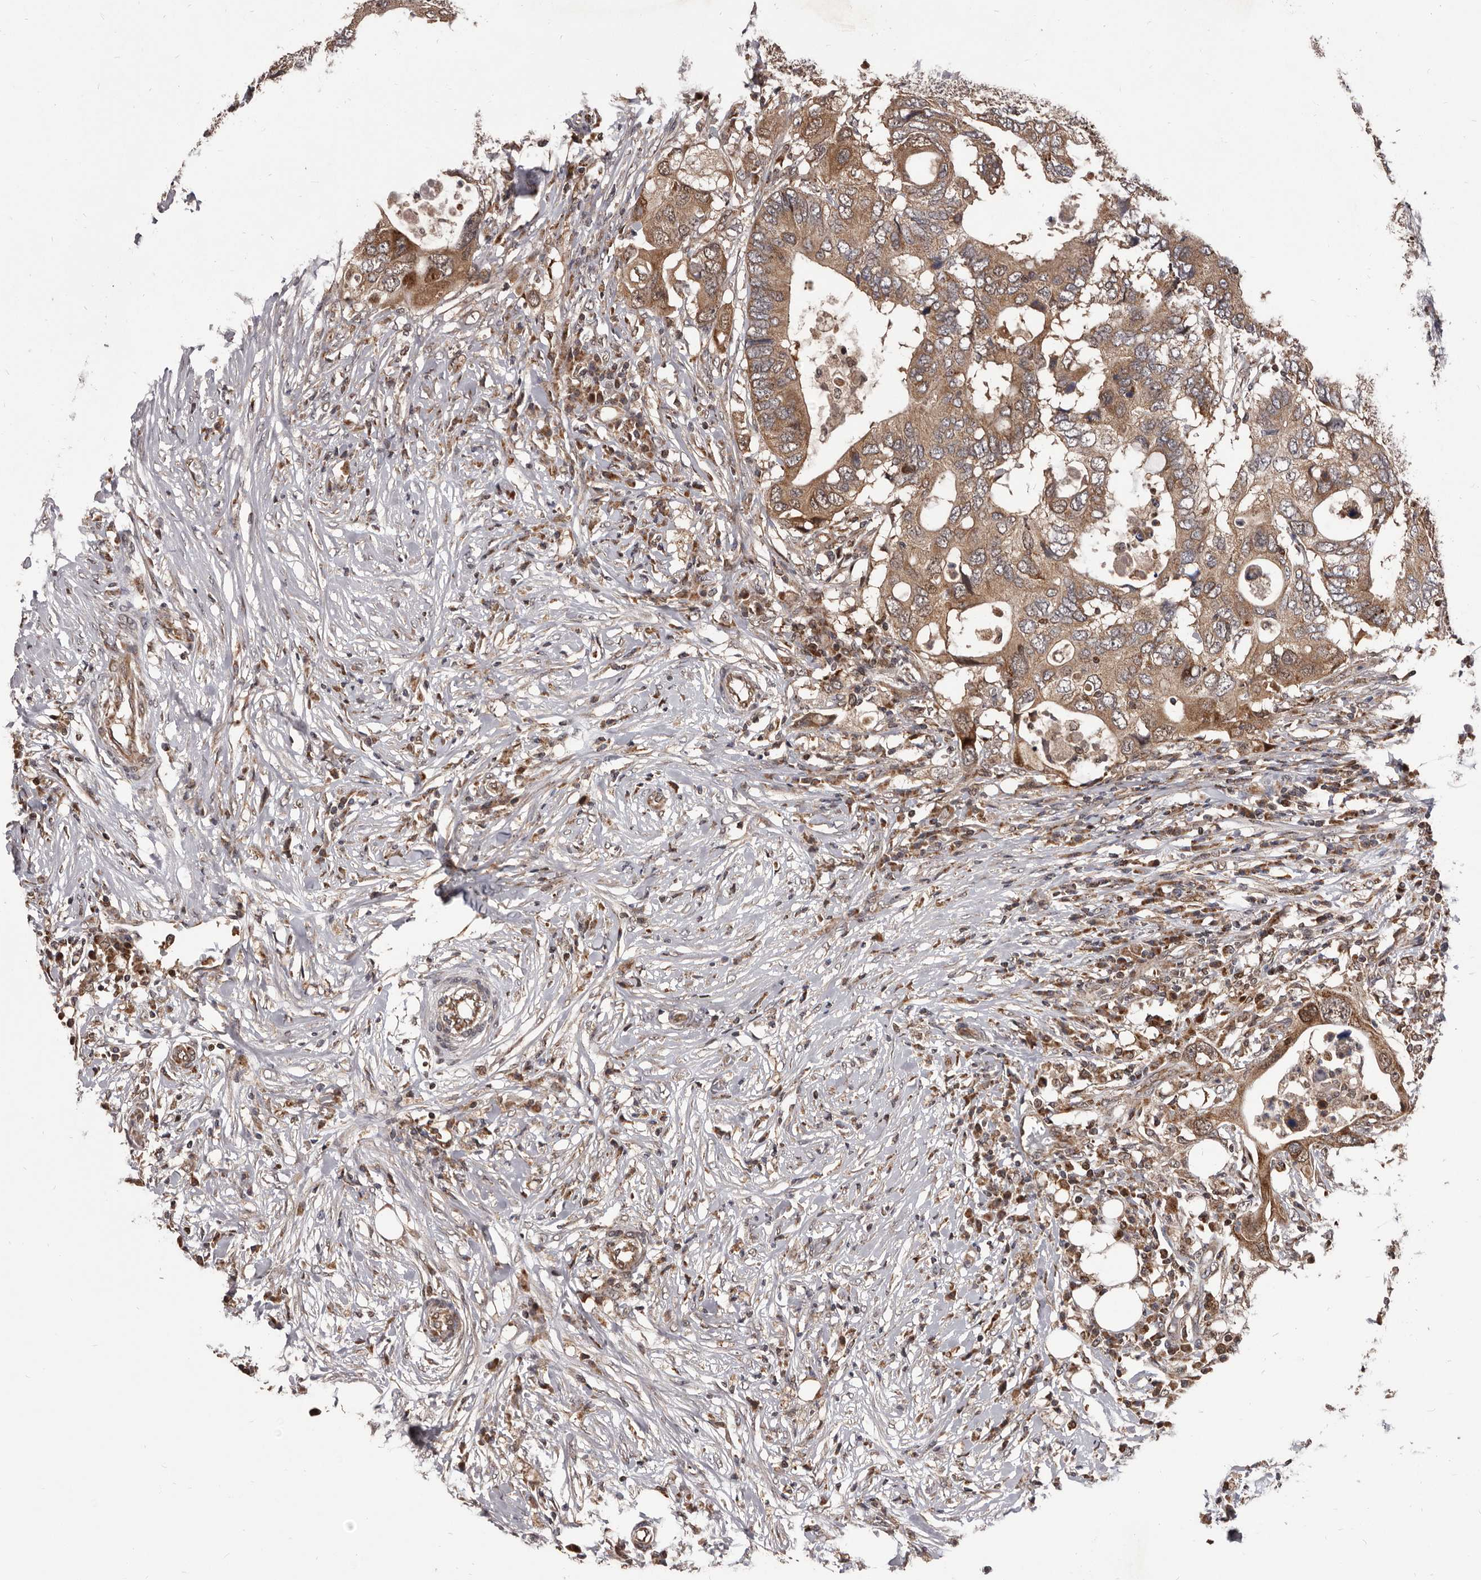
{"staining": {"intensity": "moderate", "quantity": ">75%", "location": "cytoplasmic/membranous"}, "tissue": "colorectal cancer", "cell_type": "Tumor cells", "image_type": "cancer", "snomed": [{"axis": "morphology", "description": "Adenocarcinoma, NOS"}, {"axis": "topography", "description": "Colon"}], "caption": "DAB immunohistochemical staining of human colorectal cancer reveals moderate cytoplasmic/membranous protein expression in about >75% of tumor cells.", "gene": "MAP3K14", "patient": {"sex": "male", "age": 71}}